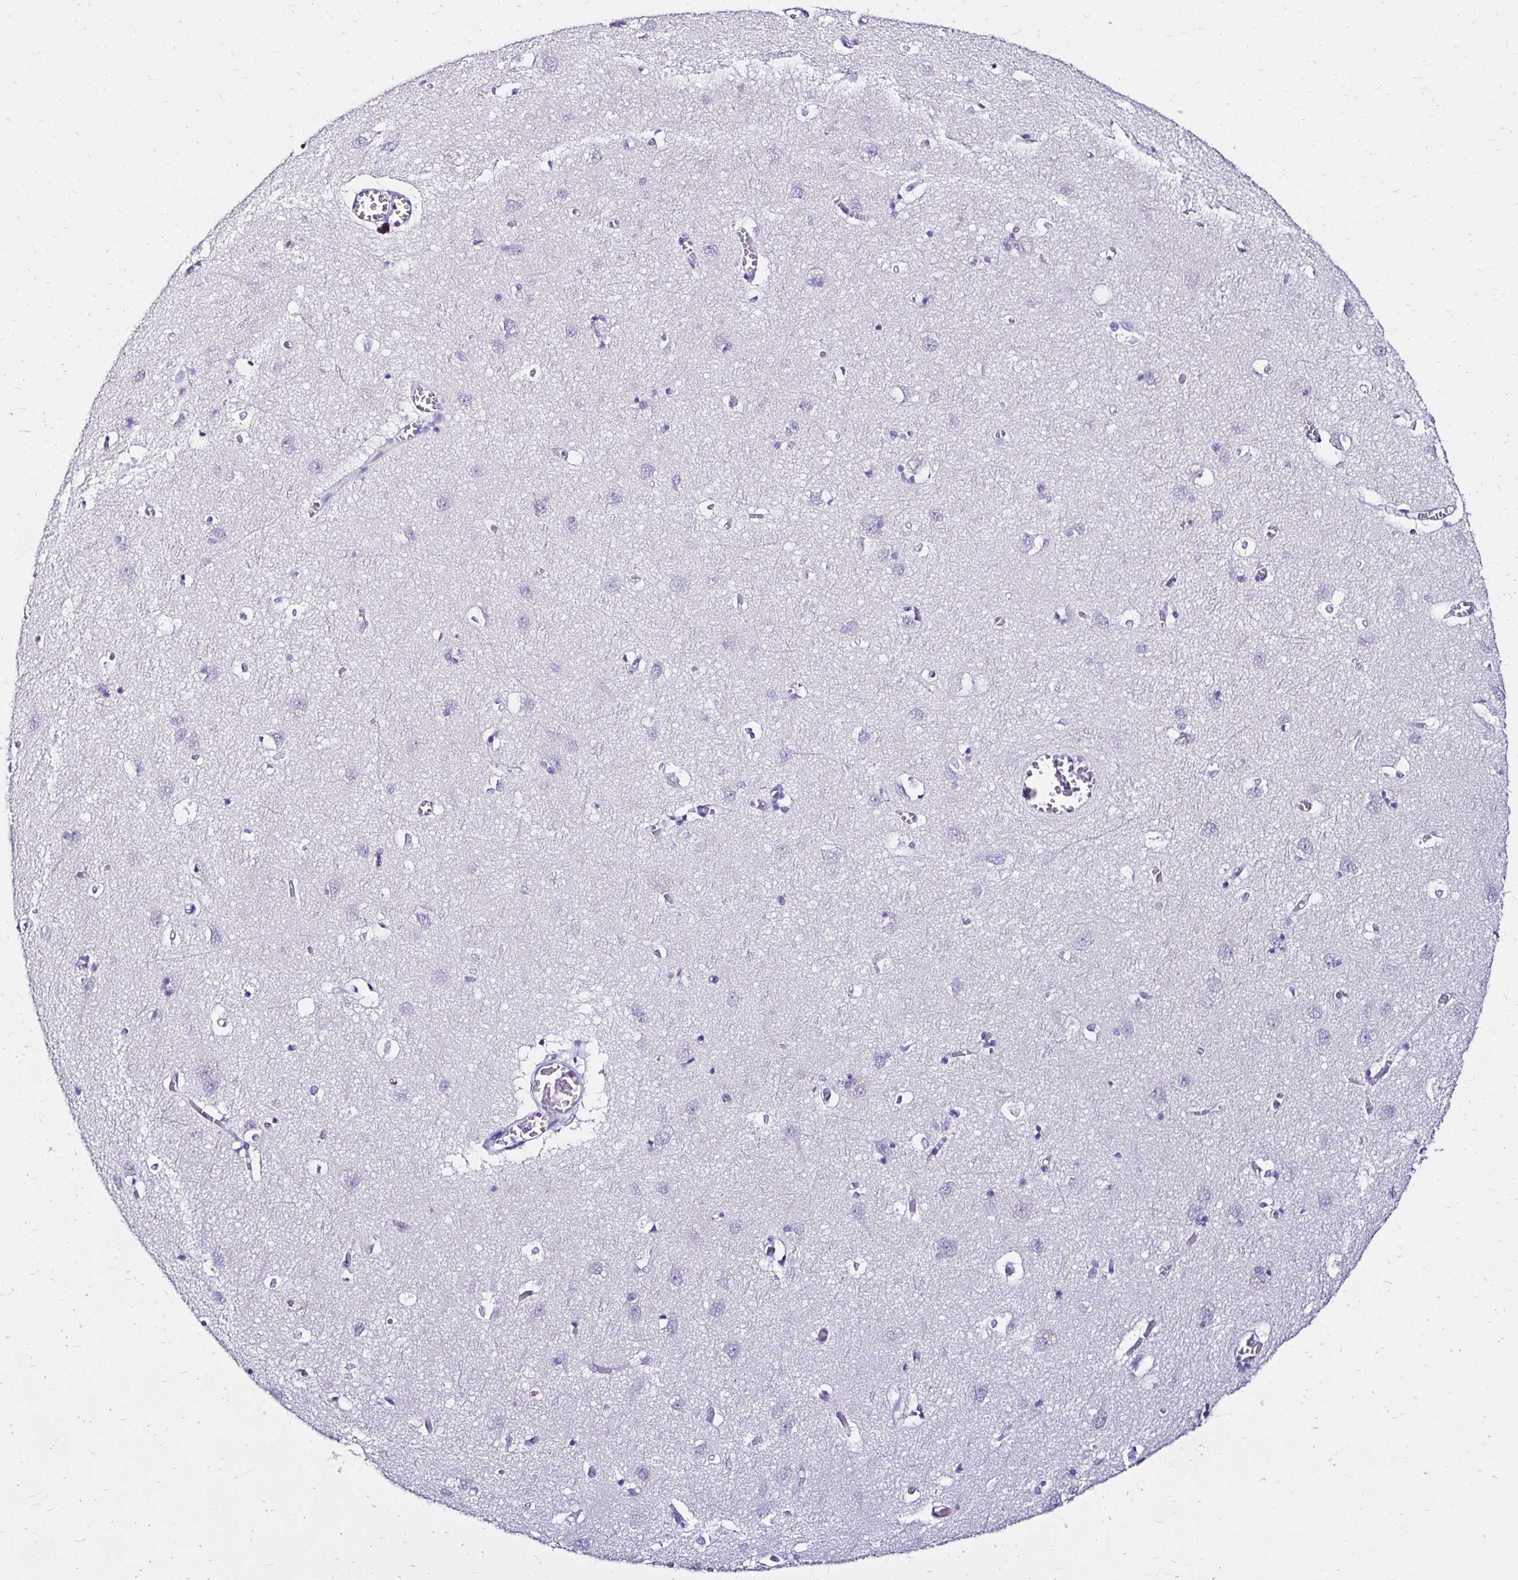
{"staining": {"intensity": "negative", "quantity": "none", "location": "none"}, "tissue": "cerebral cortex", "cell_type": "Endothelial cells", "image_type": "normal", "snomed": [{"axis": "morphology", "description": "Normal tissue, NOS"}, {"axis": "topography", "description": "Cerebral cortex"}], "caption": "Immunohistochemical staining of normal human cerebral cortex displays no significant staining in endothelial cells. Brightfield microscopy of IHC stained with DAB (brown) and hematoxylin (blue), captured at high magnification.", "gene": "KCNT1", "patient": {"sex": "male", "age": 70}}